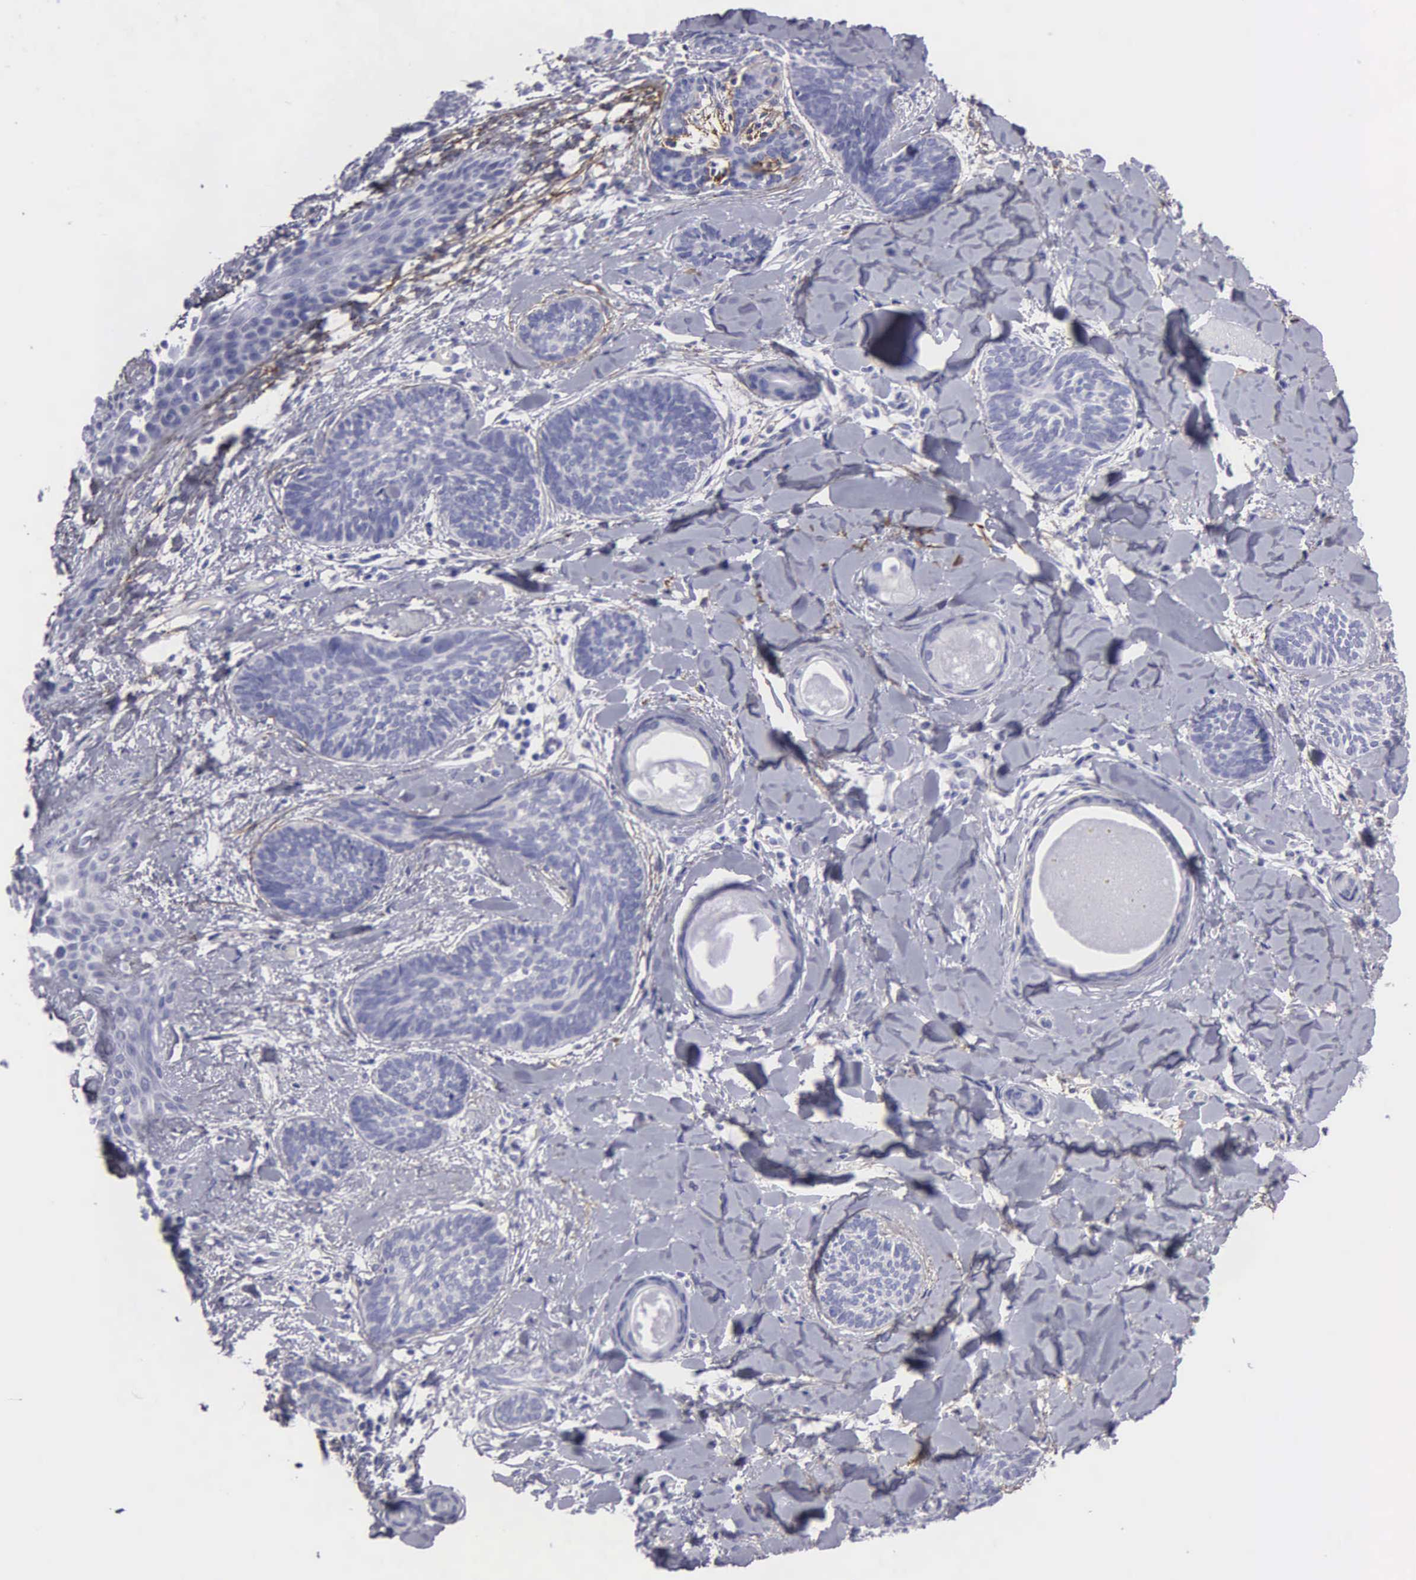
{"staining": {"intensity": "negative", "quantity": "none", "location": "none"}, "tissue": "skin cancer", "cell_type": "Tumor cells", "image_type": "cancer", "snomed": [{"axis": "morphology", "description": "Basal cell carcinoma"}, {"axis": "topography", "description": "Skin"}], "caption": "Immunohistochemistry (IHC) histopathology image of neoplastic tissue: skin basal cell carcinoma stained with DAB (3,3'-diaminobenzidine) reveals no significant protein positivity in tumor cells.", "gene": "FBLN5", "patient": {"sex": "female", "age": 81}}